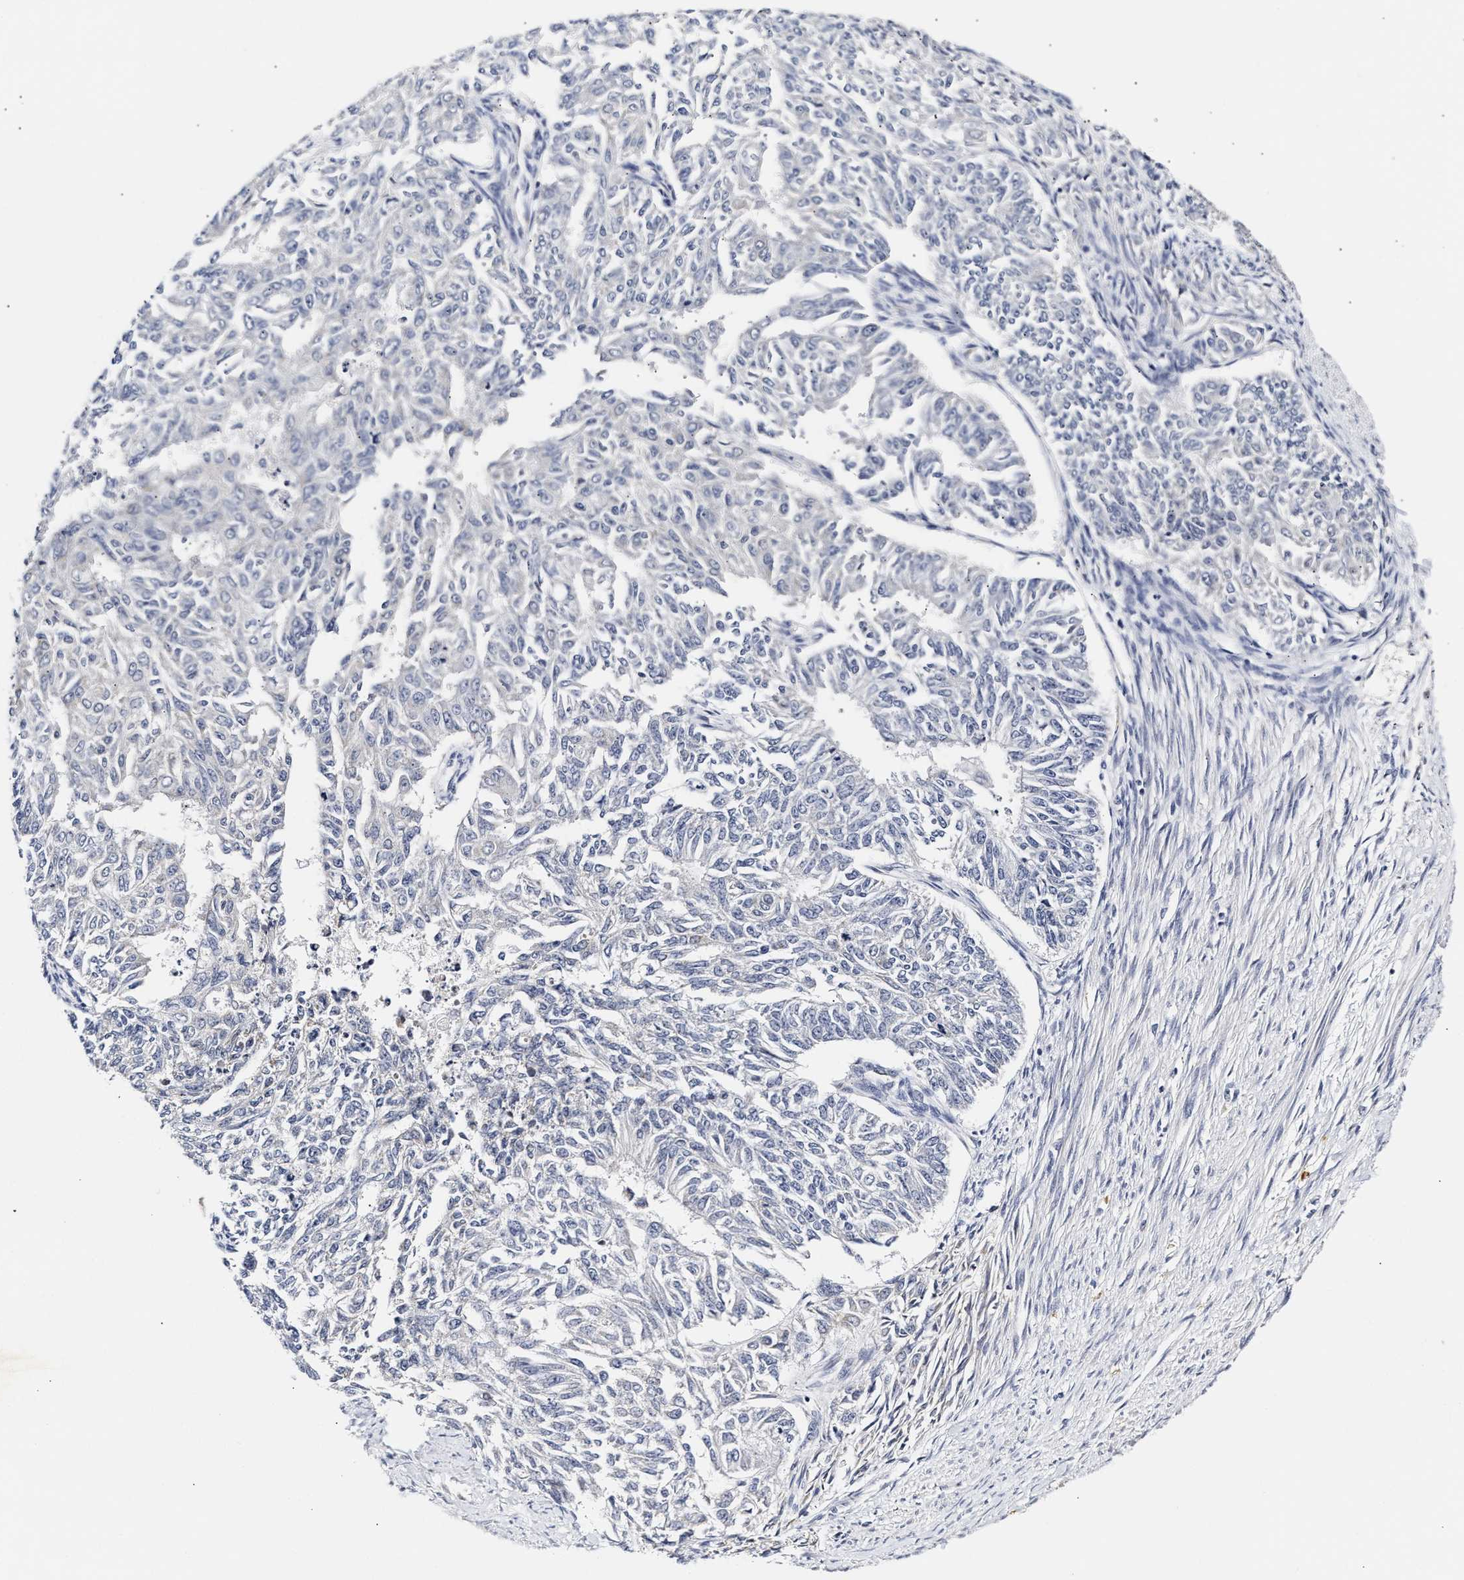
{"staining": {"intensity": "negative", "quantity": "none", "location": "none"}, "tissue": "endometrial cancer", "cell_type": "Tumor cells", "image_type": "cancer", "snomed": [{"axis": "morphology", "description": "Adenocarcinoma, NOS"}, {"axis": "topography", "description": "Endometrium"}], "caption": "The image reveals no significant expression in tumor cells of adenocarcinoma (endometrial).", "gene": "RINT1", "patient": {"sex": "female", "age": 32}}